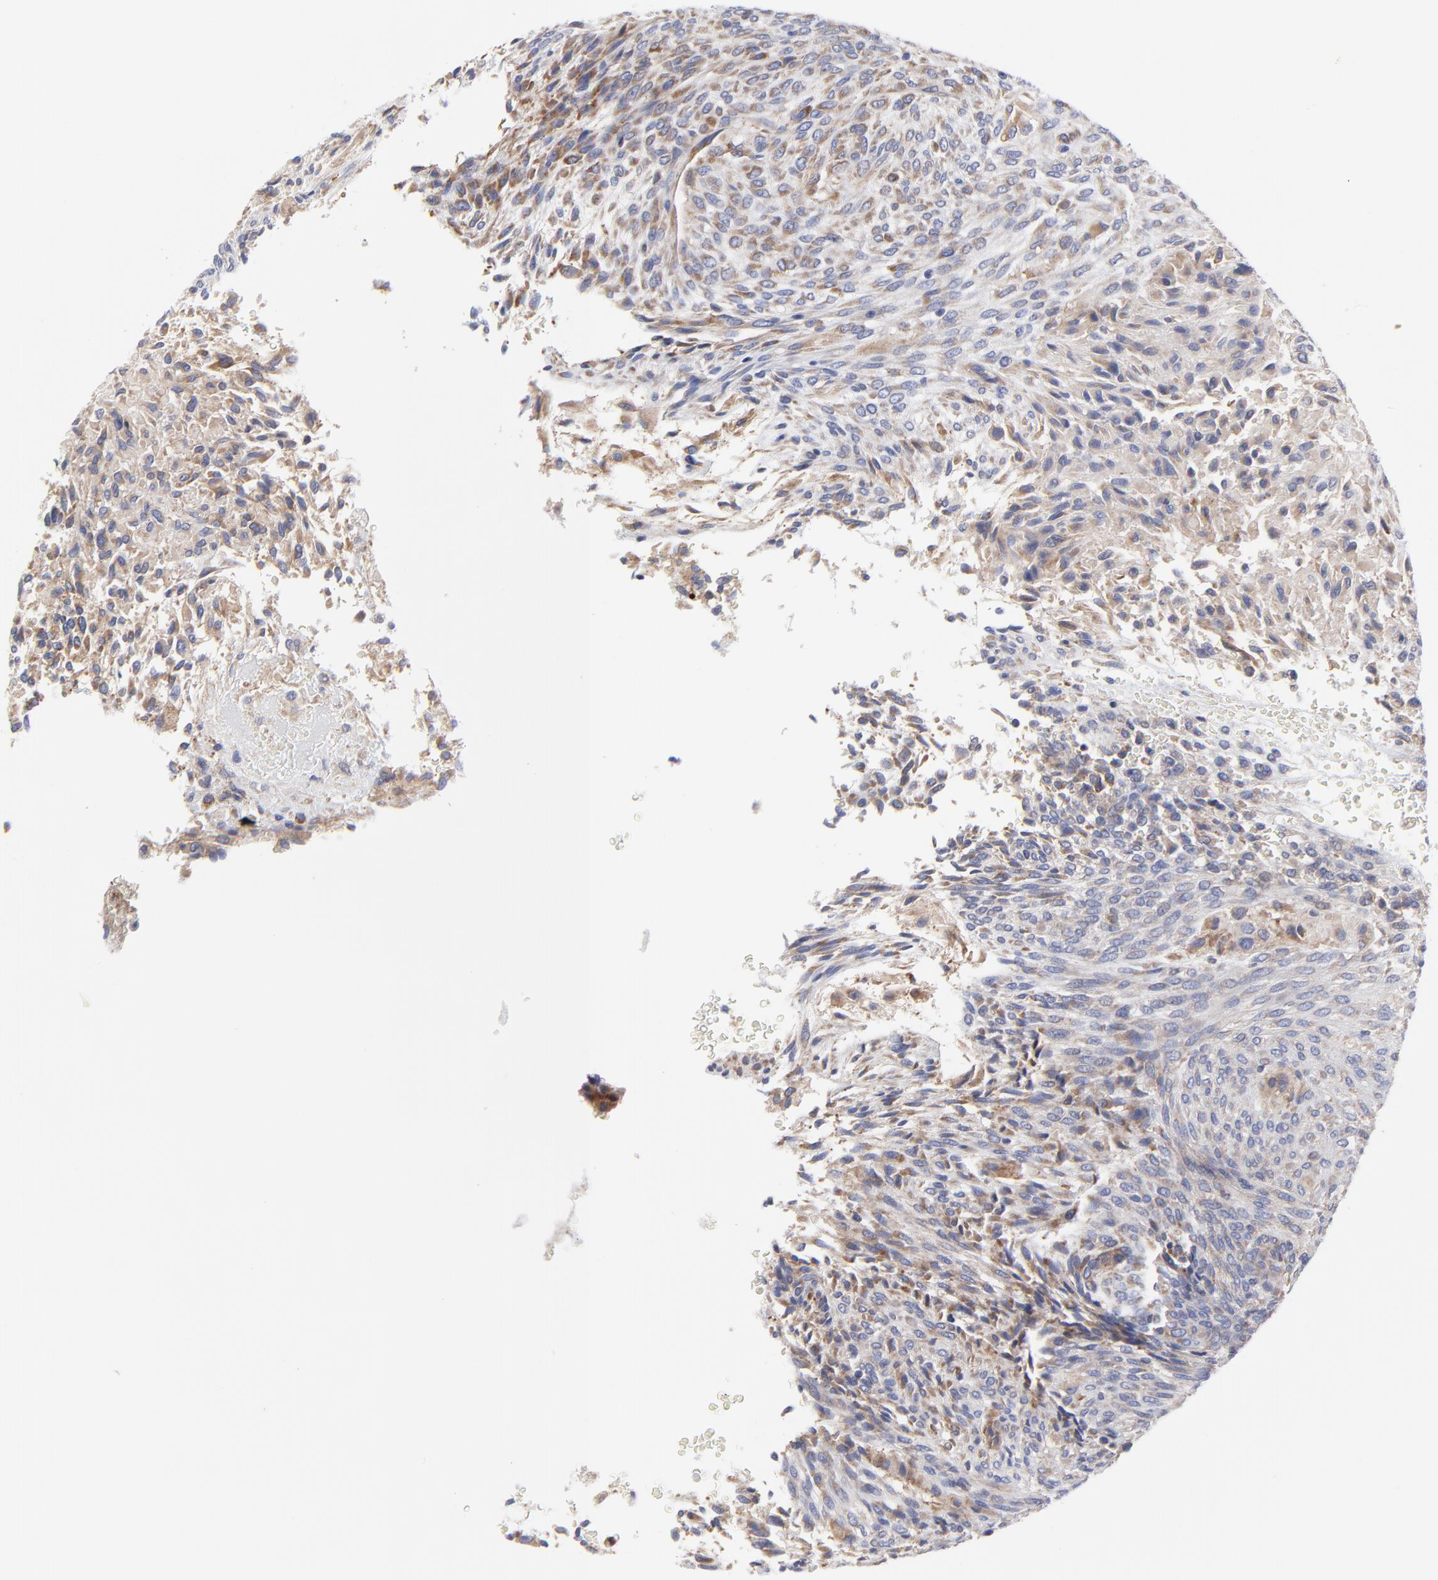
{"staining": {"intensity": "moderate", "quantity": ">75%", "location": "cytoplasmic/membranous"}, "tissue": "glioma", "cell_type": "Tumor cells", "image_type": "cancer", "snomed": [{"axis": "morphology", "description": "Glioma, malignant, High grade"}, {"axis": "topography", "description": "Cerebral cortex"}], "caption": "Tumor cells reveal medium levels of moderate cytoplasmic/membranous staining in approximately >75% of cells in high-grade glioma (malignant).", "gene": "MOSPD2", "patient": {"sex": "female", "age": 55}}